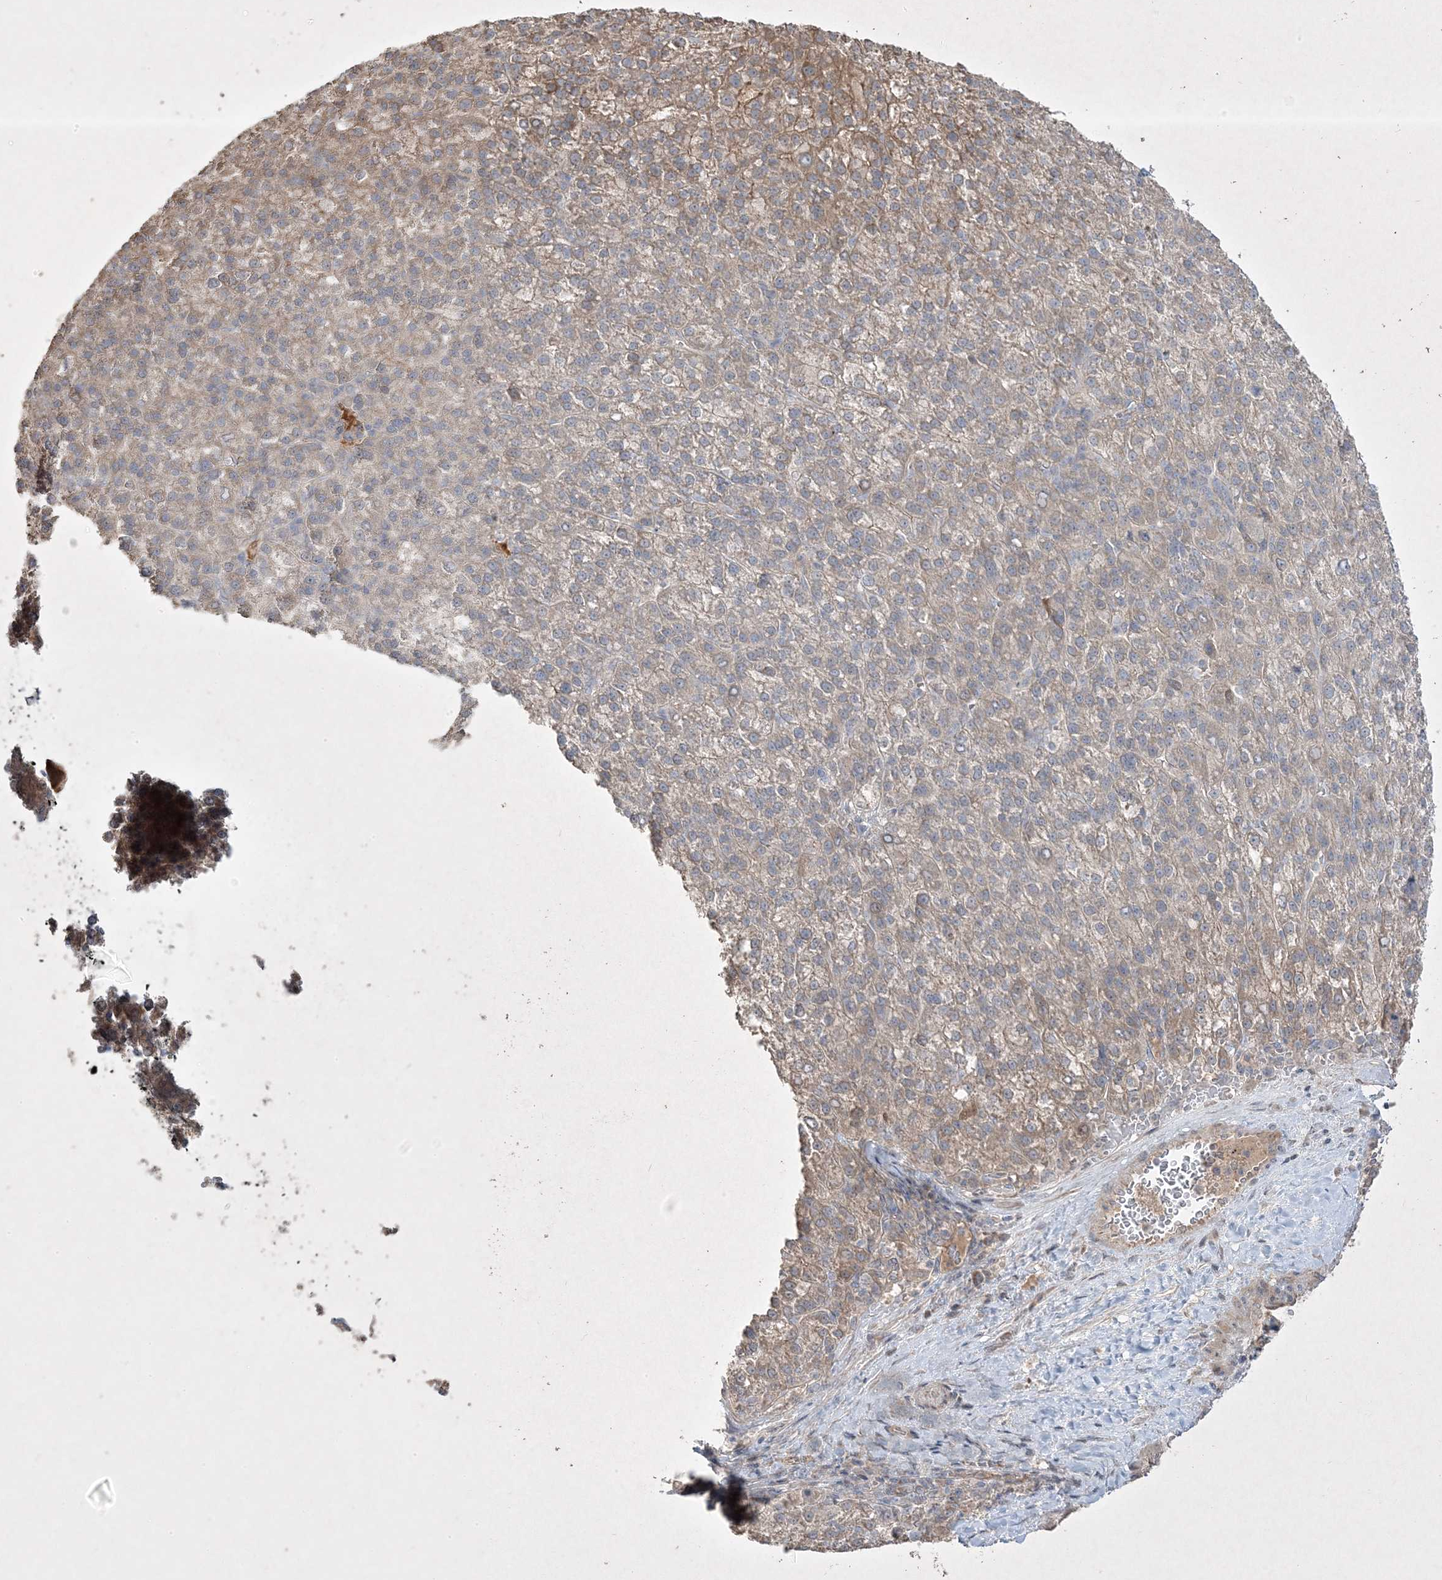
{"staining": {"intensity": "moderate", "quantity": "<25%", "location": "cytoplasmic/membranous"}, "tissue": "liver cancer", "cell_type": "Tumor cells", "image_type": "cancer", "snomed": [{"axis": "morphology", "description": "Carcinoma, Hepatocellular, NOS"}, {"axis": "topography", "description": "Liver"}], "caption": "Protein staining by immunohistochemistry exhibits moderate cytoplasmic/membranous staining in about <25% of tumor cells in liver hepatocellular carcinoma.", "gene": "RGL4", "patient": {"sex": "female", "age": 58}}